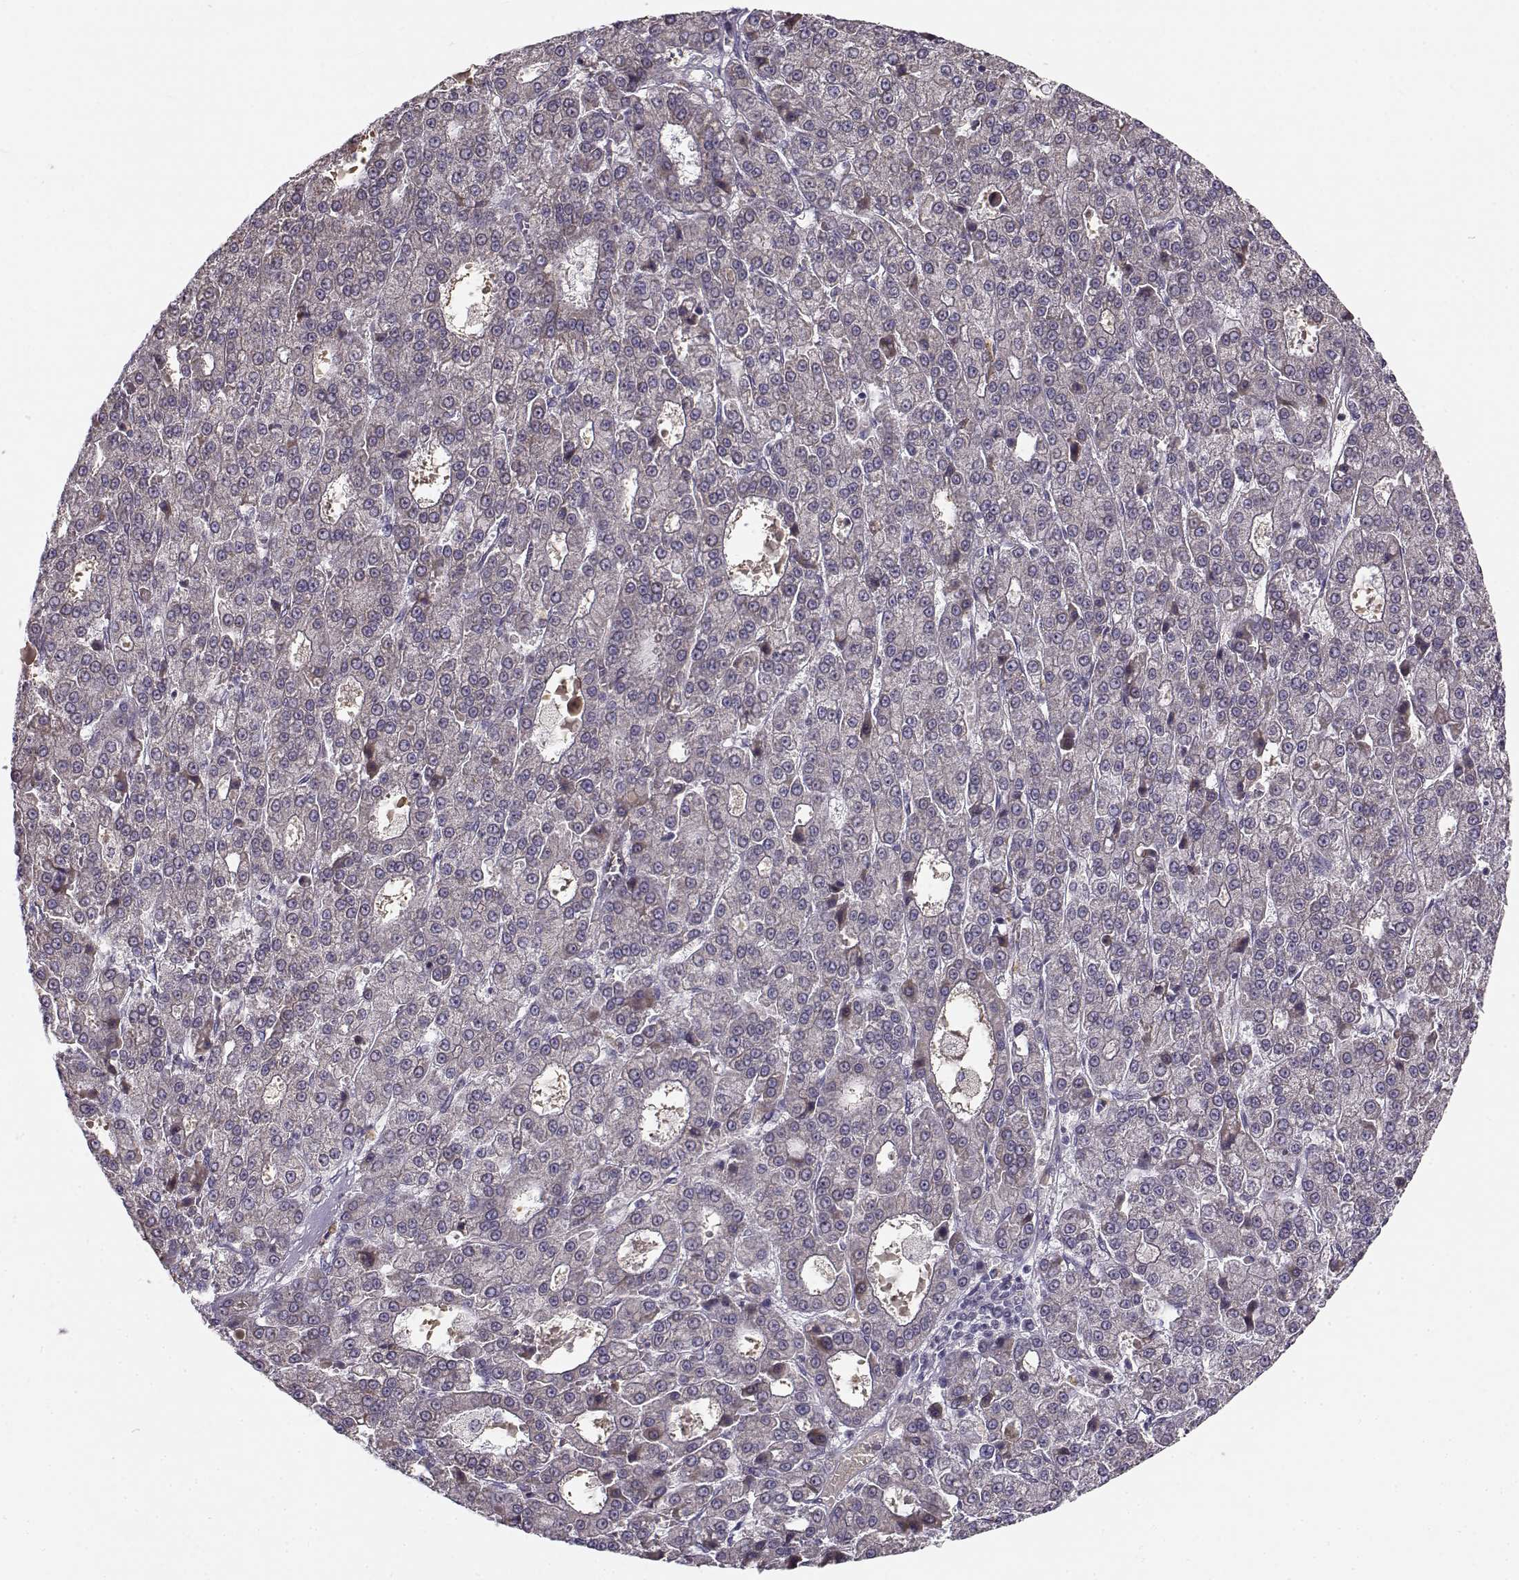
{"staining": {"intensity": "negative", "quantity": "none", "location": "none"}, "tissue": "liver cancer", "cell_type": "Tumor cells", "image_type": "cancer", "snomed": [{"axis": "morphology", "description": "Carcinoma, Hepatocellular, NOS"}, {"axis": "topography", "description": "Liver"}], "caption": "The photomicrograph displays no significant expression in tumor cells of liver hepatocellular carcinoma.", "gene": "SLC4A5", "patient": {"sex": "male", "age": 70}}